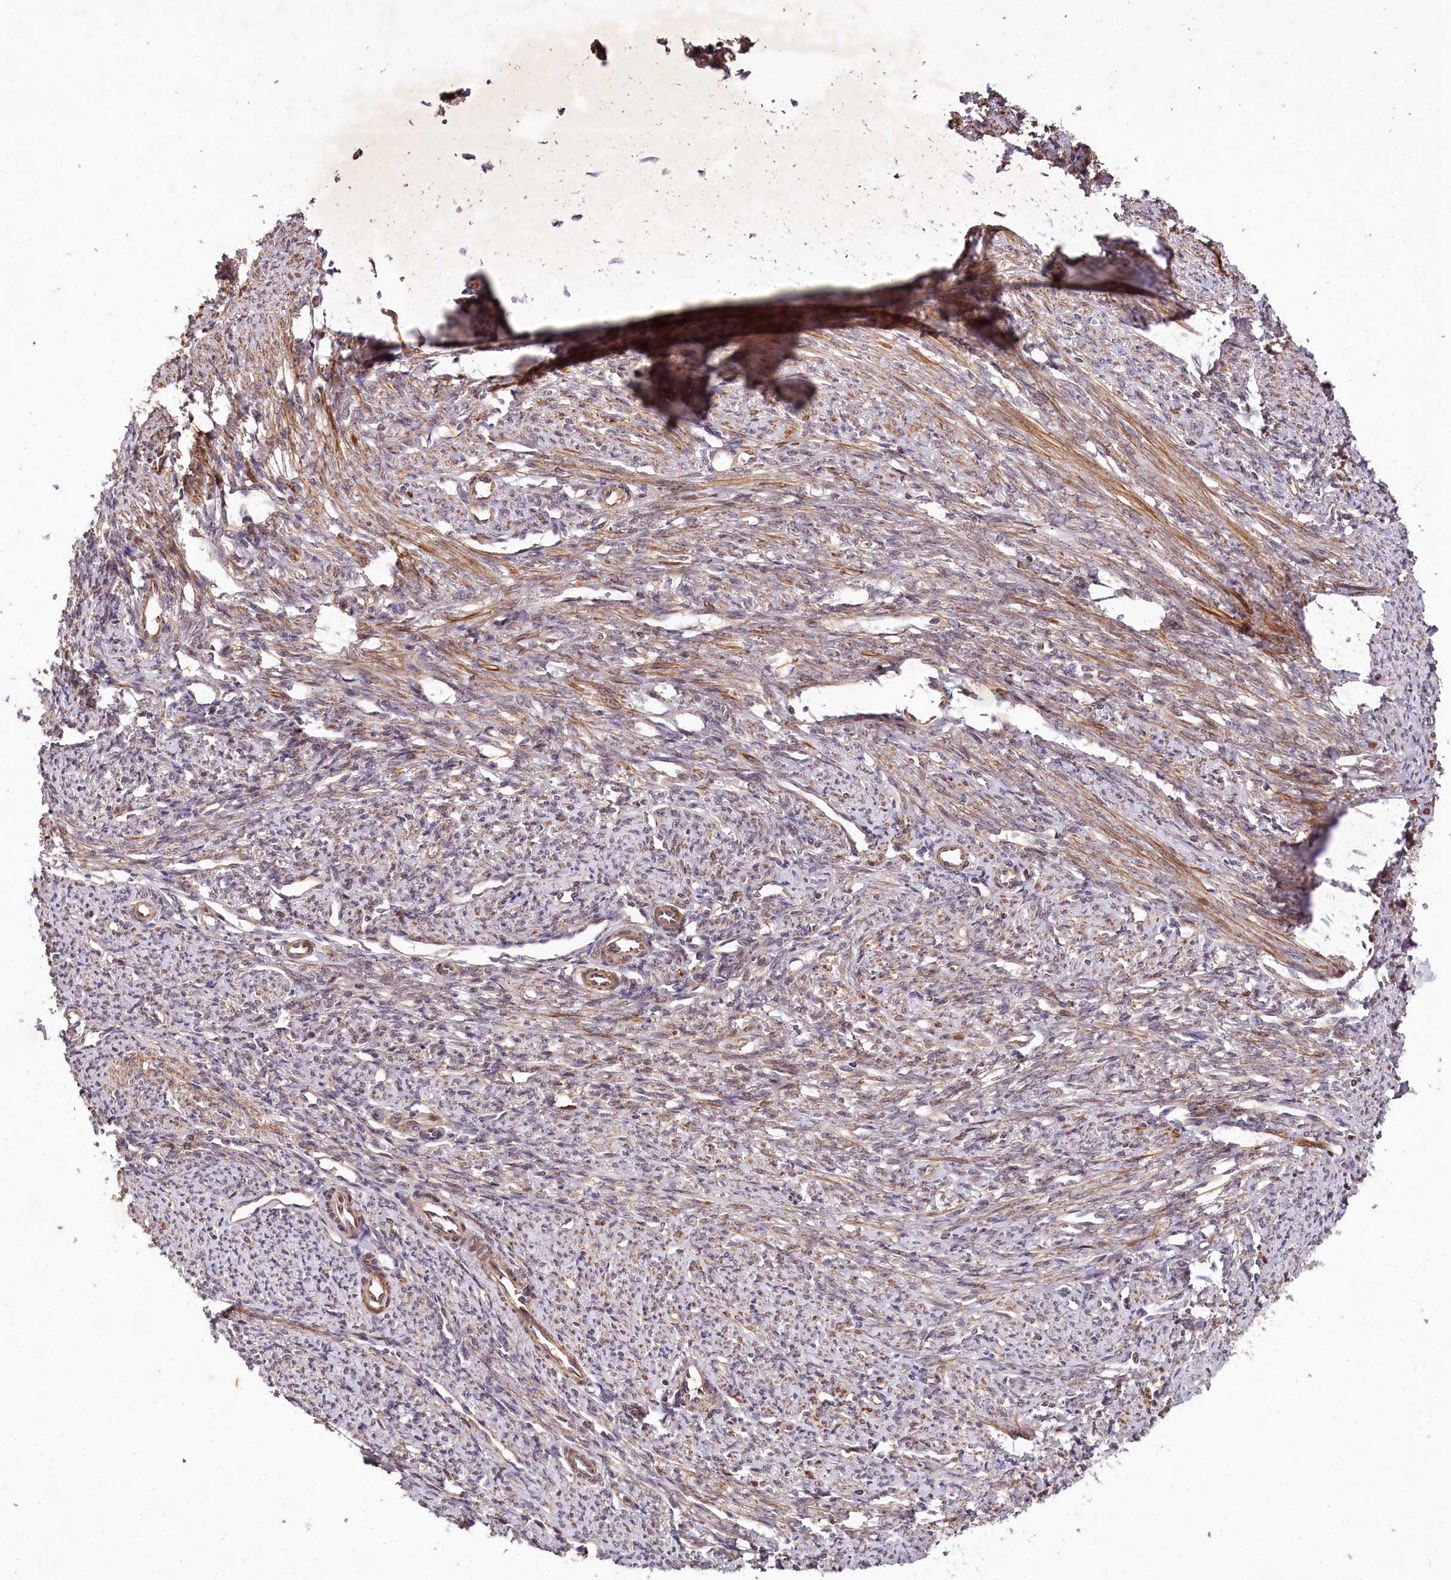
{"staining": {"intensity": "moderate", "quantity": ">75%", "location": "cytoplasmic/membranous"}, "tissue": "smooth muscle", "cell_type": "Smooth muscle cells", "image_type": "normal", "snomed": [{"axis": "morphology", "description": "Normal tissue, NOS"}, {"axis": "topography", "description": "Smooth muscle"}, {"axis": "topography", "description": "Uterus"}], "caption": "An image of smooth muscle stained for a protein shows moderate cytoplasmic/membranous brown staining in smooth muscle cells.", "gene": "MCF2L2", "patient": {"sex": "female", "age": 59}}